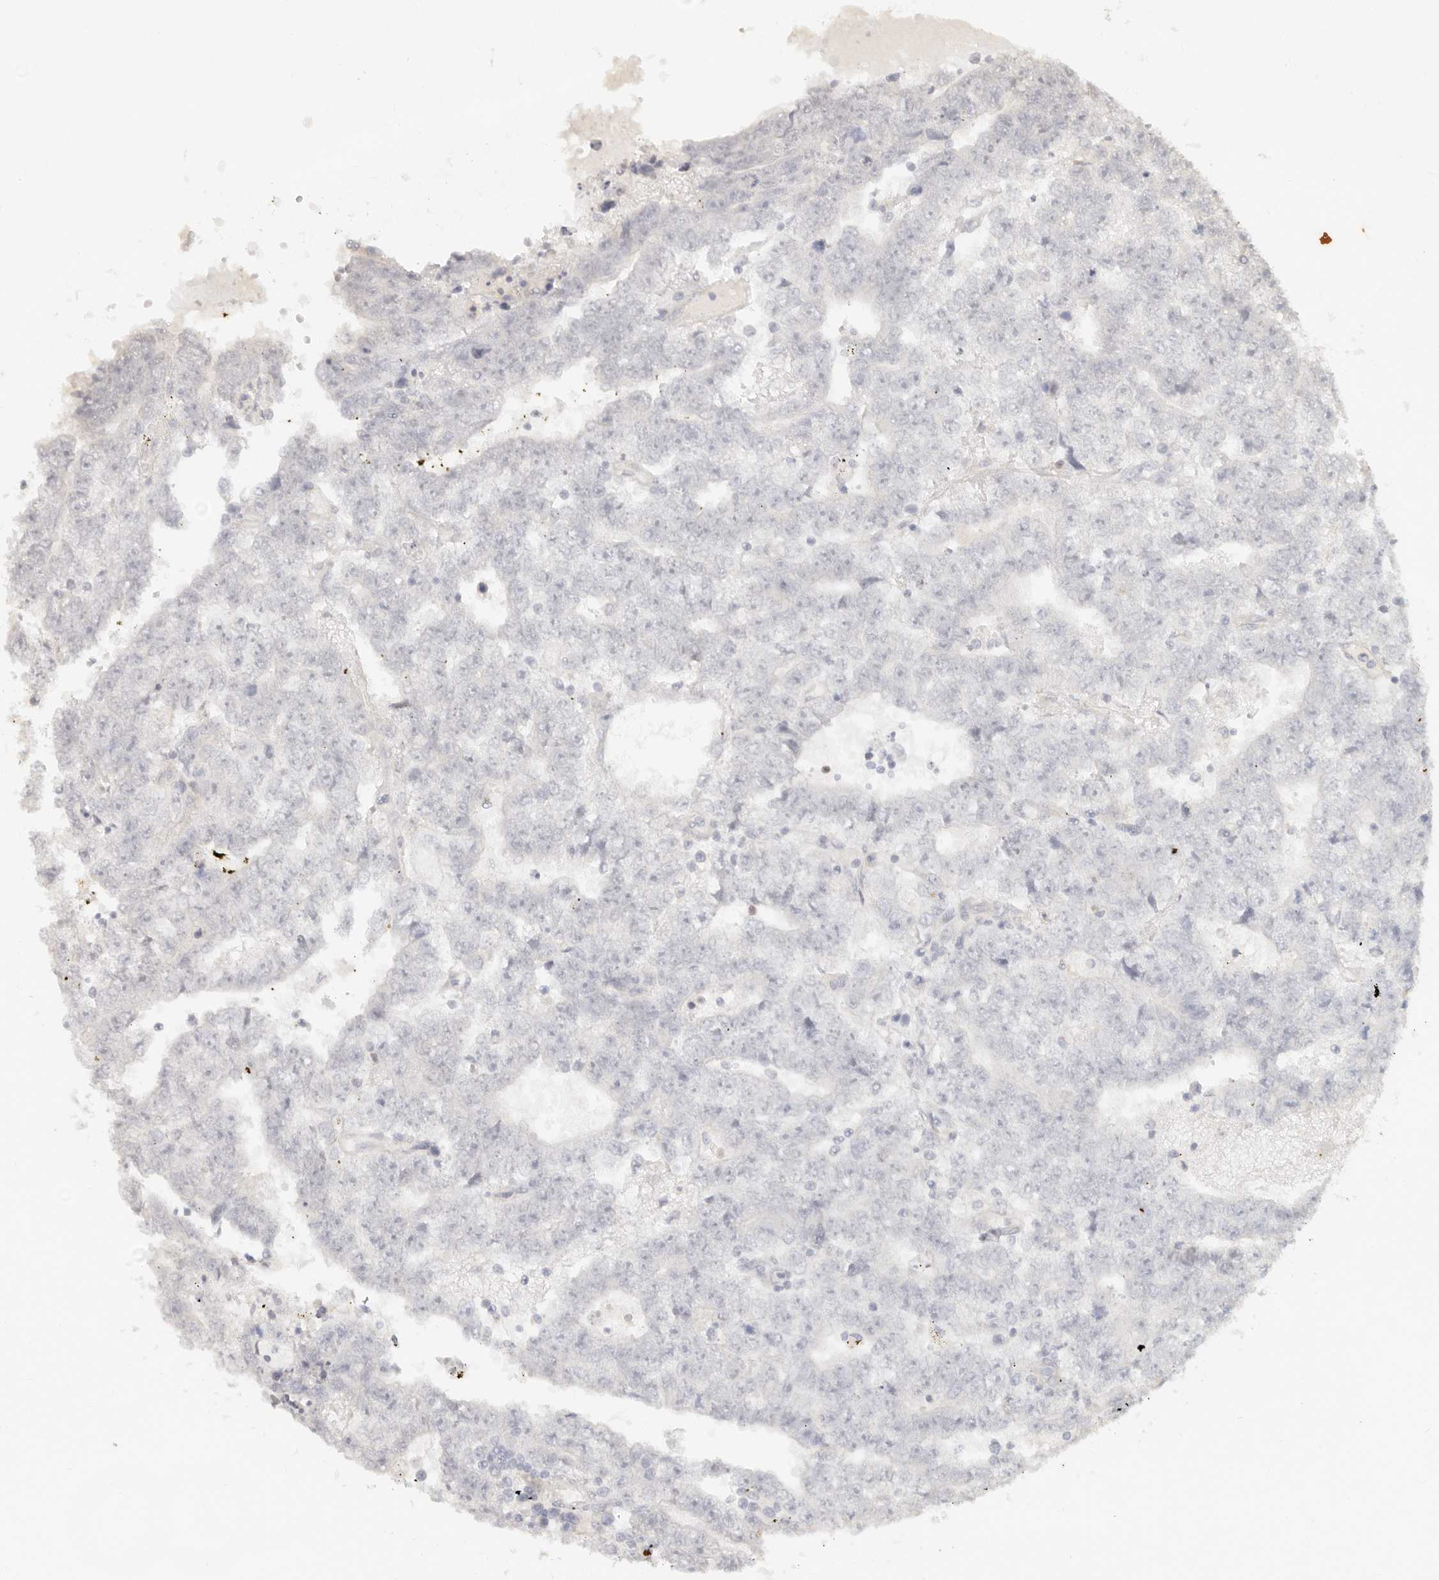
{"staining": {"intensity": "negative", "quantity": "none", "location": "none"}, "tissue": "testis cancer", "cell_type": "Tumor cells", "image_type": "cancer", "snomed": [{"axis": "morphology", "description": "Carcinoma, Embryonal, NOS"}, {"axis": "topography", "description": "Testis"}], "caption": "Immunohistochemistry (IHC) of testis cancer (embryonal carcinoma) exhibits no positivity in tumor cells.", "gene": "BAALC", "patient": {"sex": "male", "age": 25}}